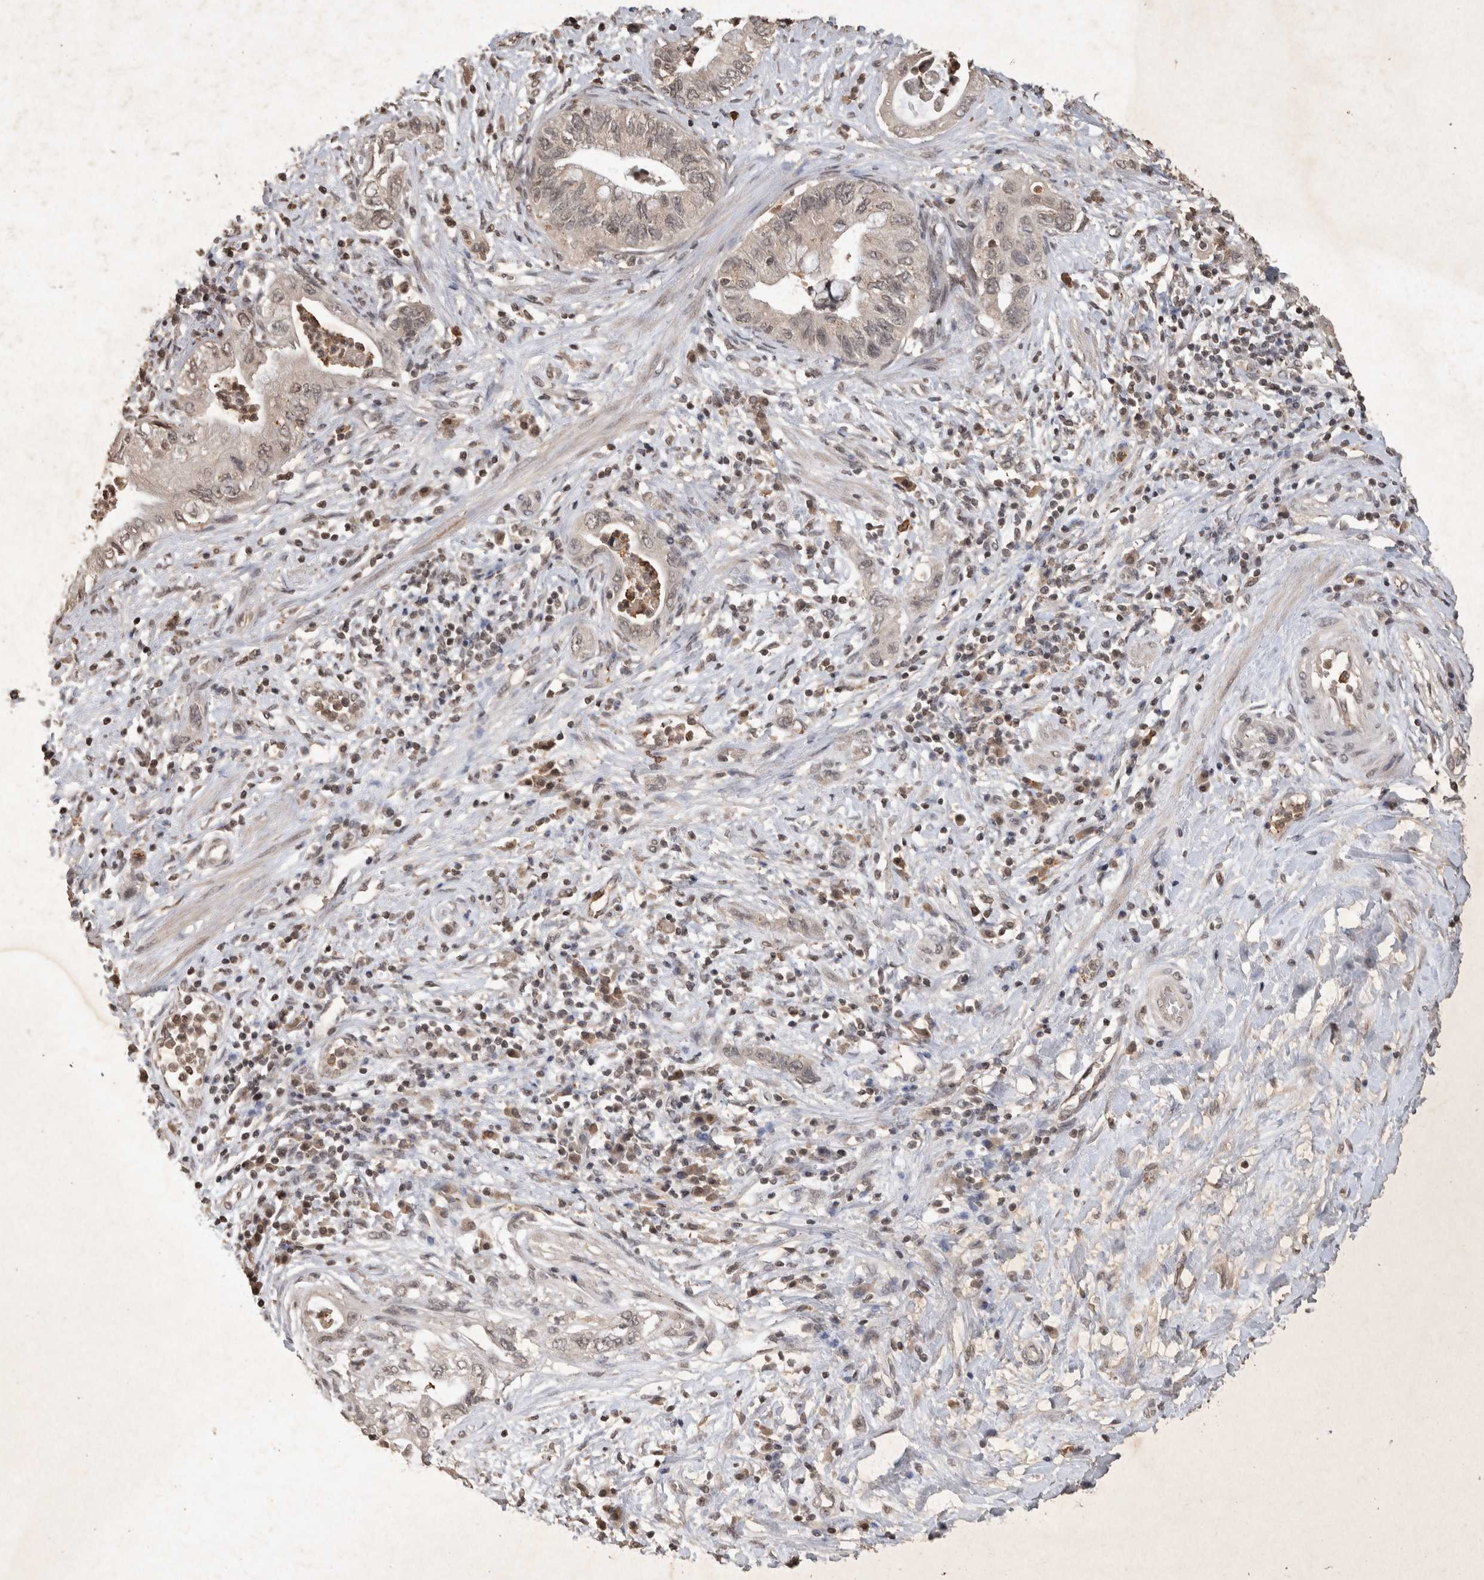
{"staining": {"intensity": "negative", "quantity": "none", "location": "none"}, "tissue": "pancreatic cancer", "cell_type": "Tumor cells", "image_type": "cancer", "snomed": [{"axis": "morphology", "description": "Adenocarcinoma, NOS"}, {"axis": "topography", "description": "Pancreas"}], "caption": "Immunohistochemistry photomicrograph of neoplastic tissue: human adenocarcinoma (pancreatic) stained with DAB reveals no significant protein positivity in tumor cells.", "gene": "HRK", "patient": {"sex": "female", "age": 73}}